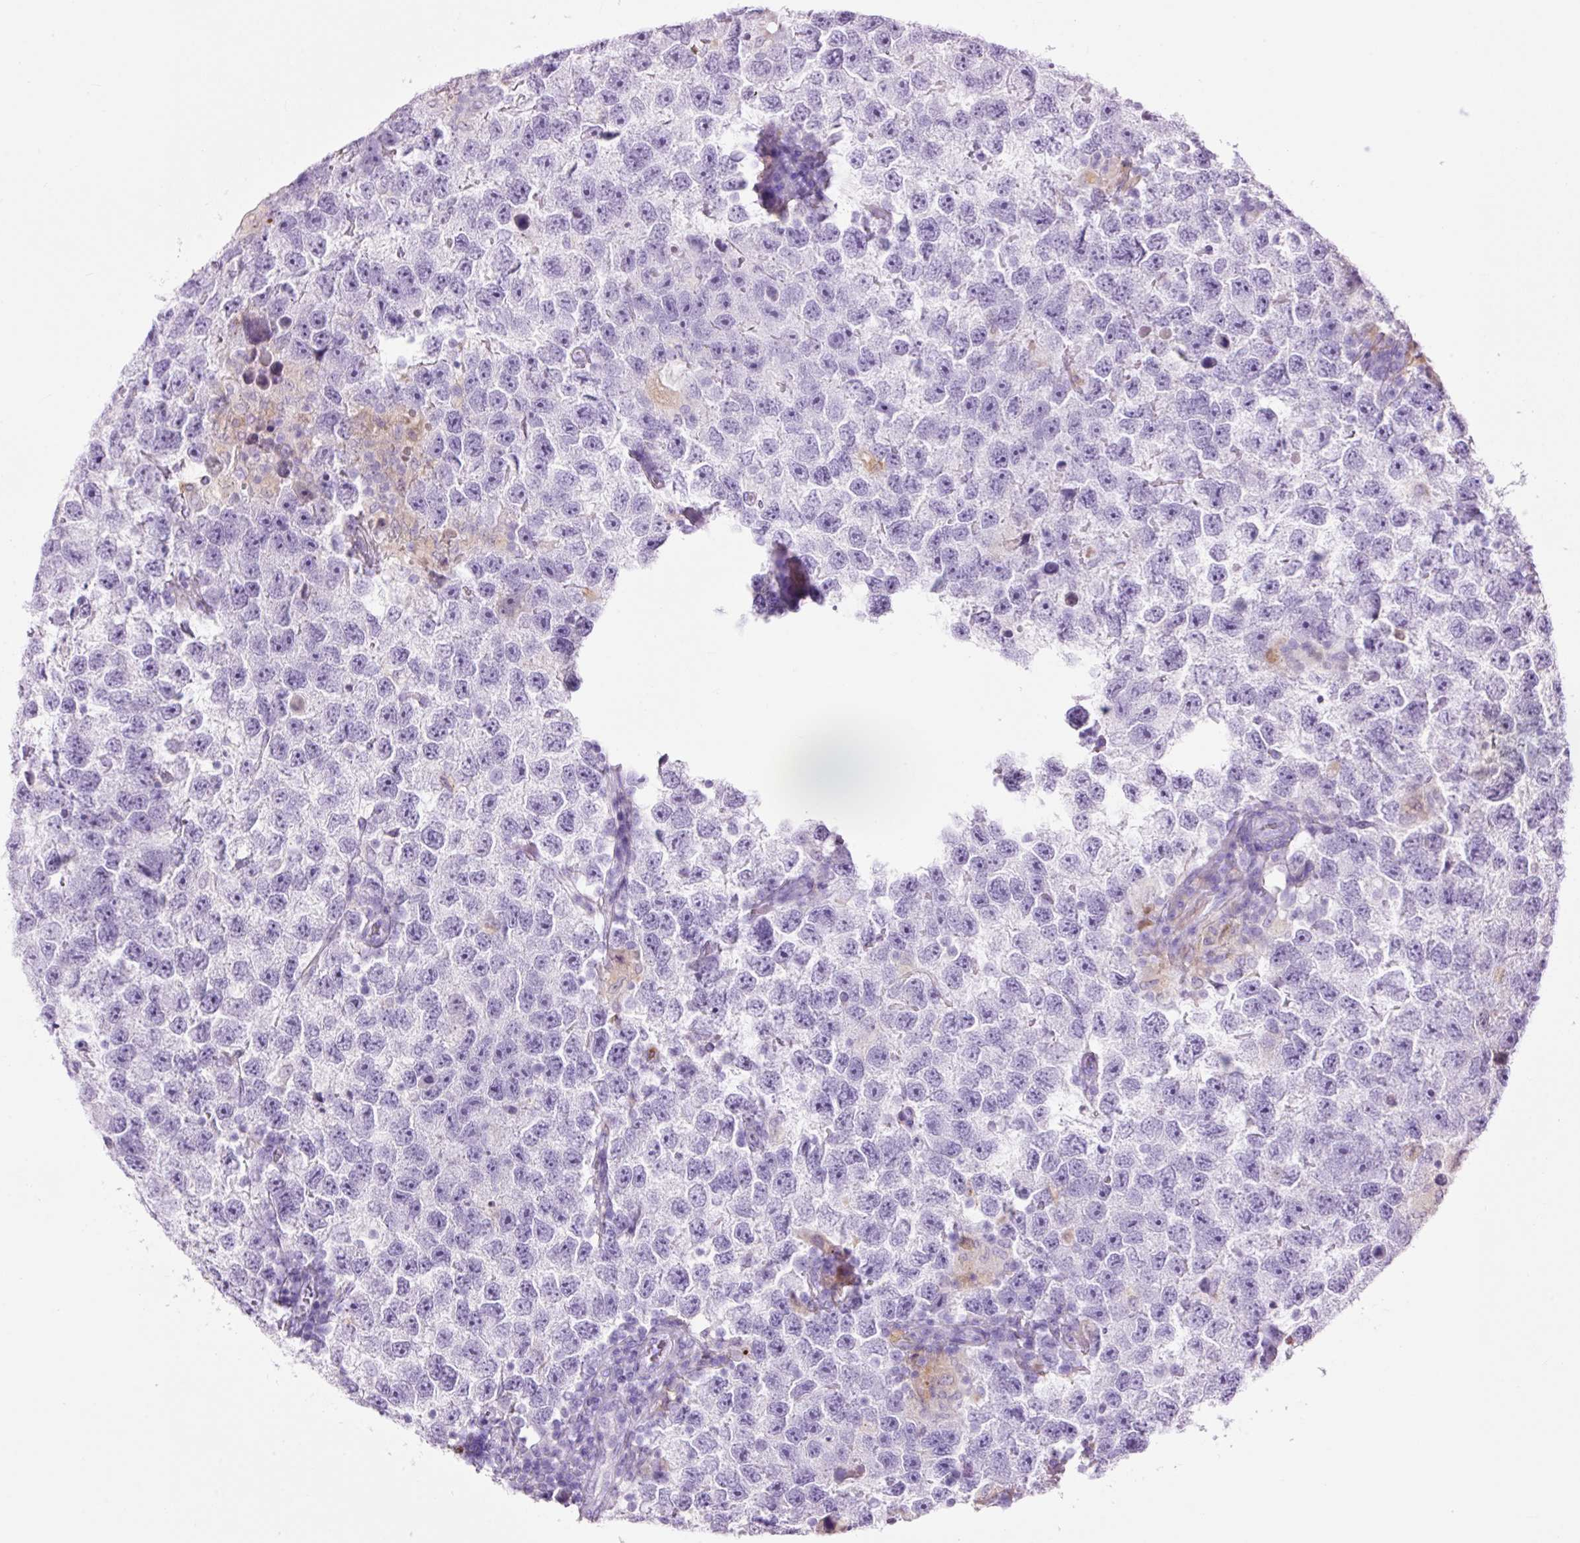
{"staining": {"intensity": "negative", "quantity": "none", "location": "none"}, "tissue": "testis cancer", "cell_type": "Tumor cells", "image_type": "cancer", "snomed": [{"axis": "morphology", "description": "Seminoma, NOS"}, {"axis": "topography", "description": "Testis"}], "caption": "Human testis cancer (seminoma) stained for a protein using immunohistochemistry shows no expression in tumor cells.", "gene": "LYZ", "patient": {"sex": "male", "age": 26}}